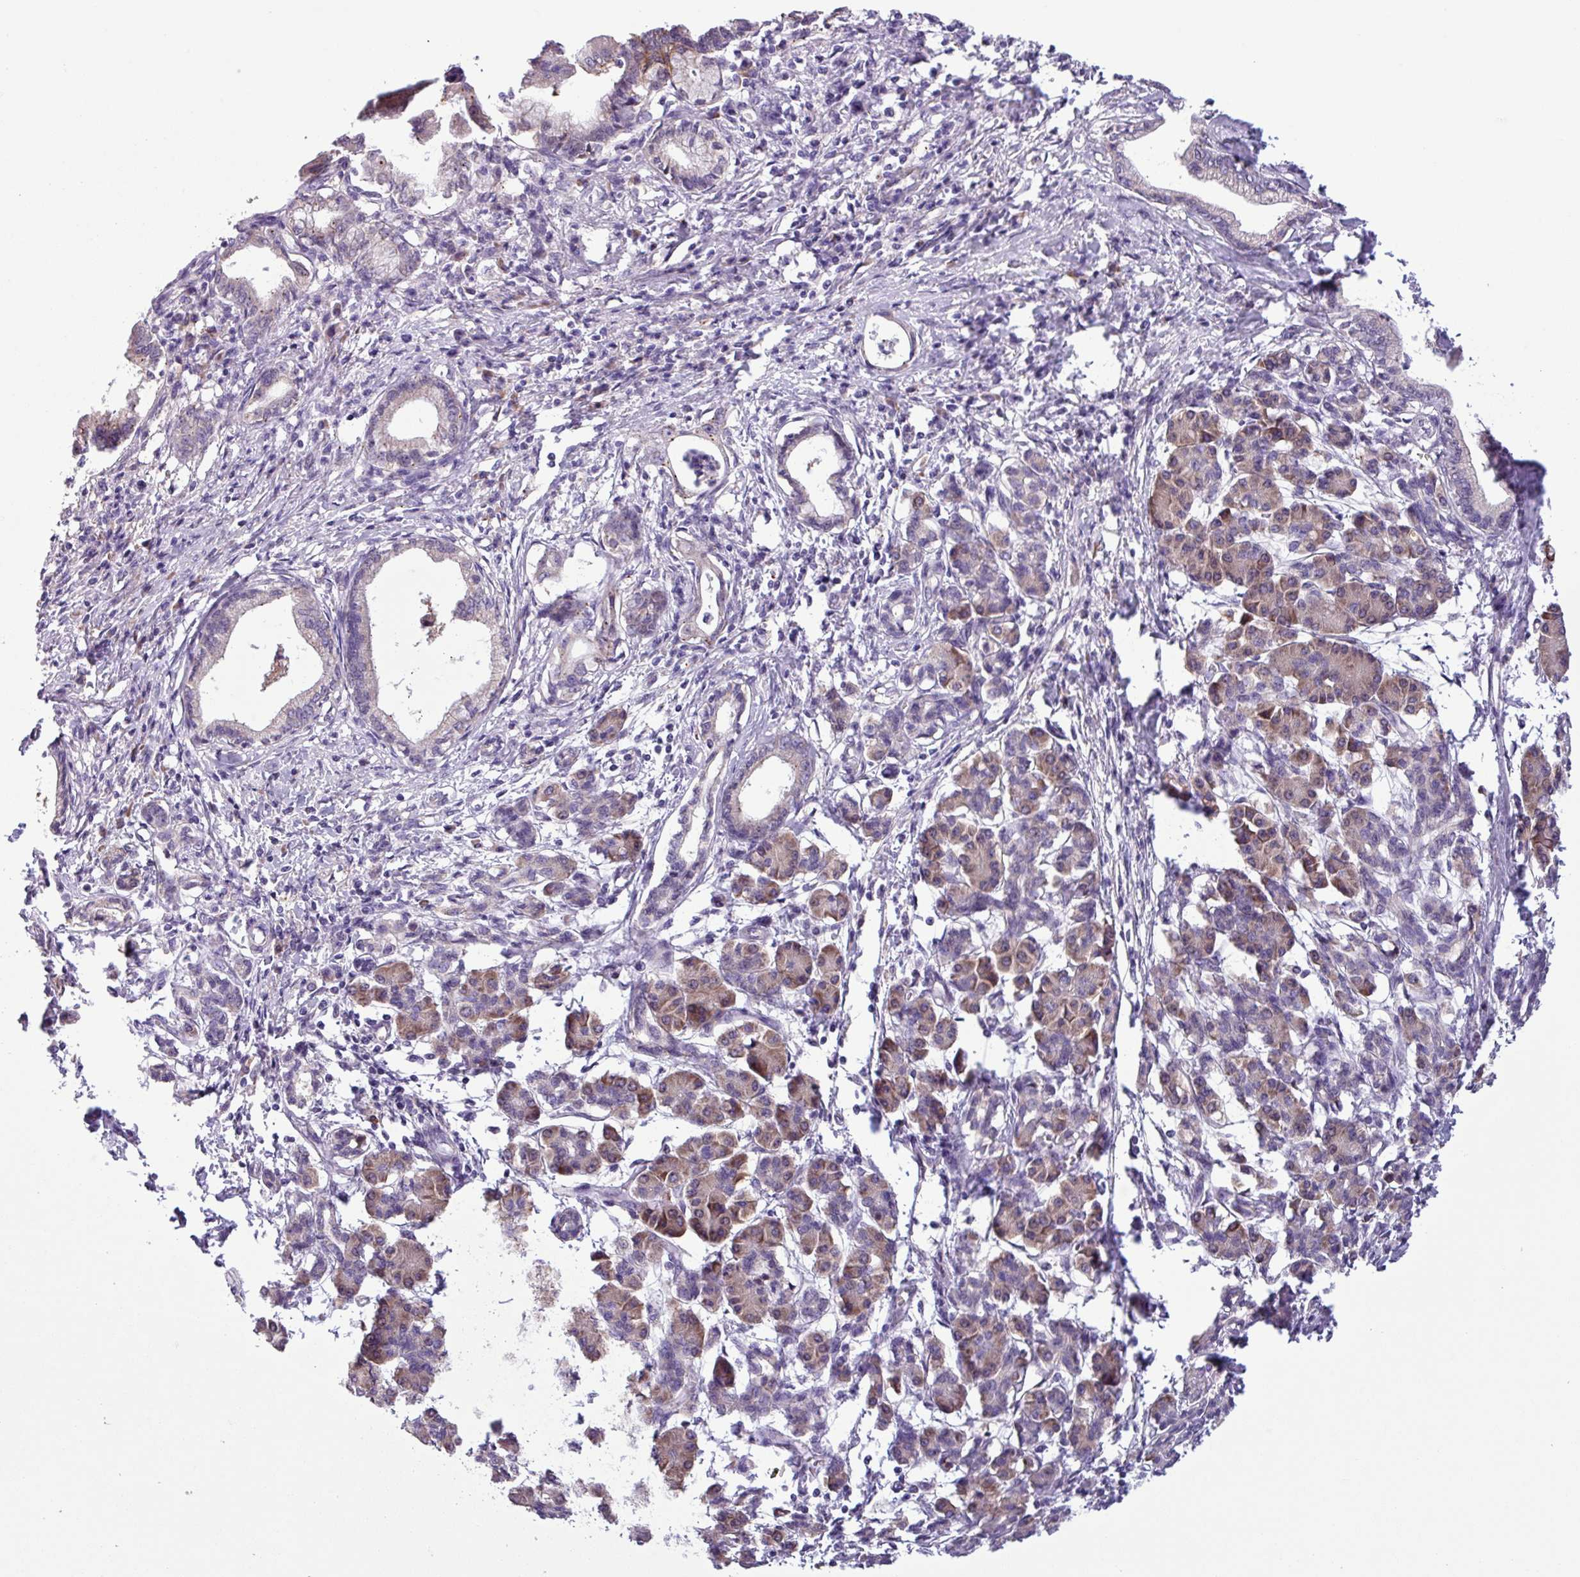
{"staining": {"intensity": "negative", "quantity": "none", "location": "none"}, "tissue": "pancreatic cancer", "cell_type": "Tumor cells", "image_type": "cancer", "snomed": [{"axis": "morphology", "description": "Adenocarcinoma, NOS"}, {"axis": "topography", "description": "Pancreas"}], "caption": "Pancreatic adenocarcinoma was stained to show a protein in brown. There is no significant positivity in tumor cells. Nuclei are stained in blue.", "gene": "C20orf27", "patient": {"sex": "female", "age": 55}}